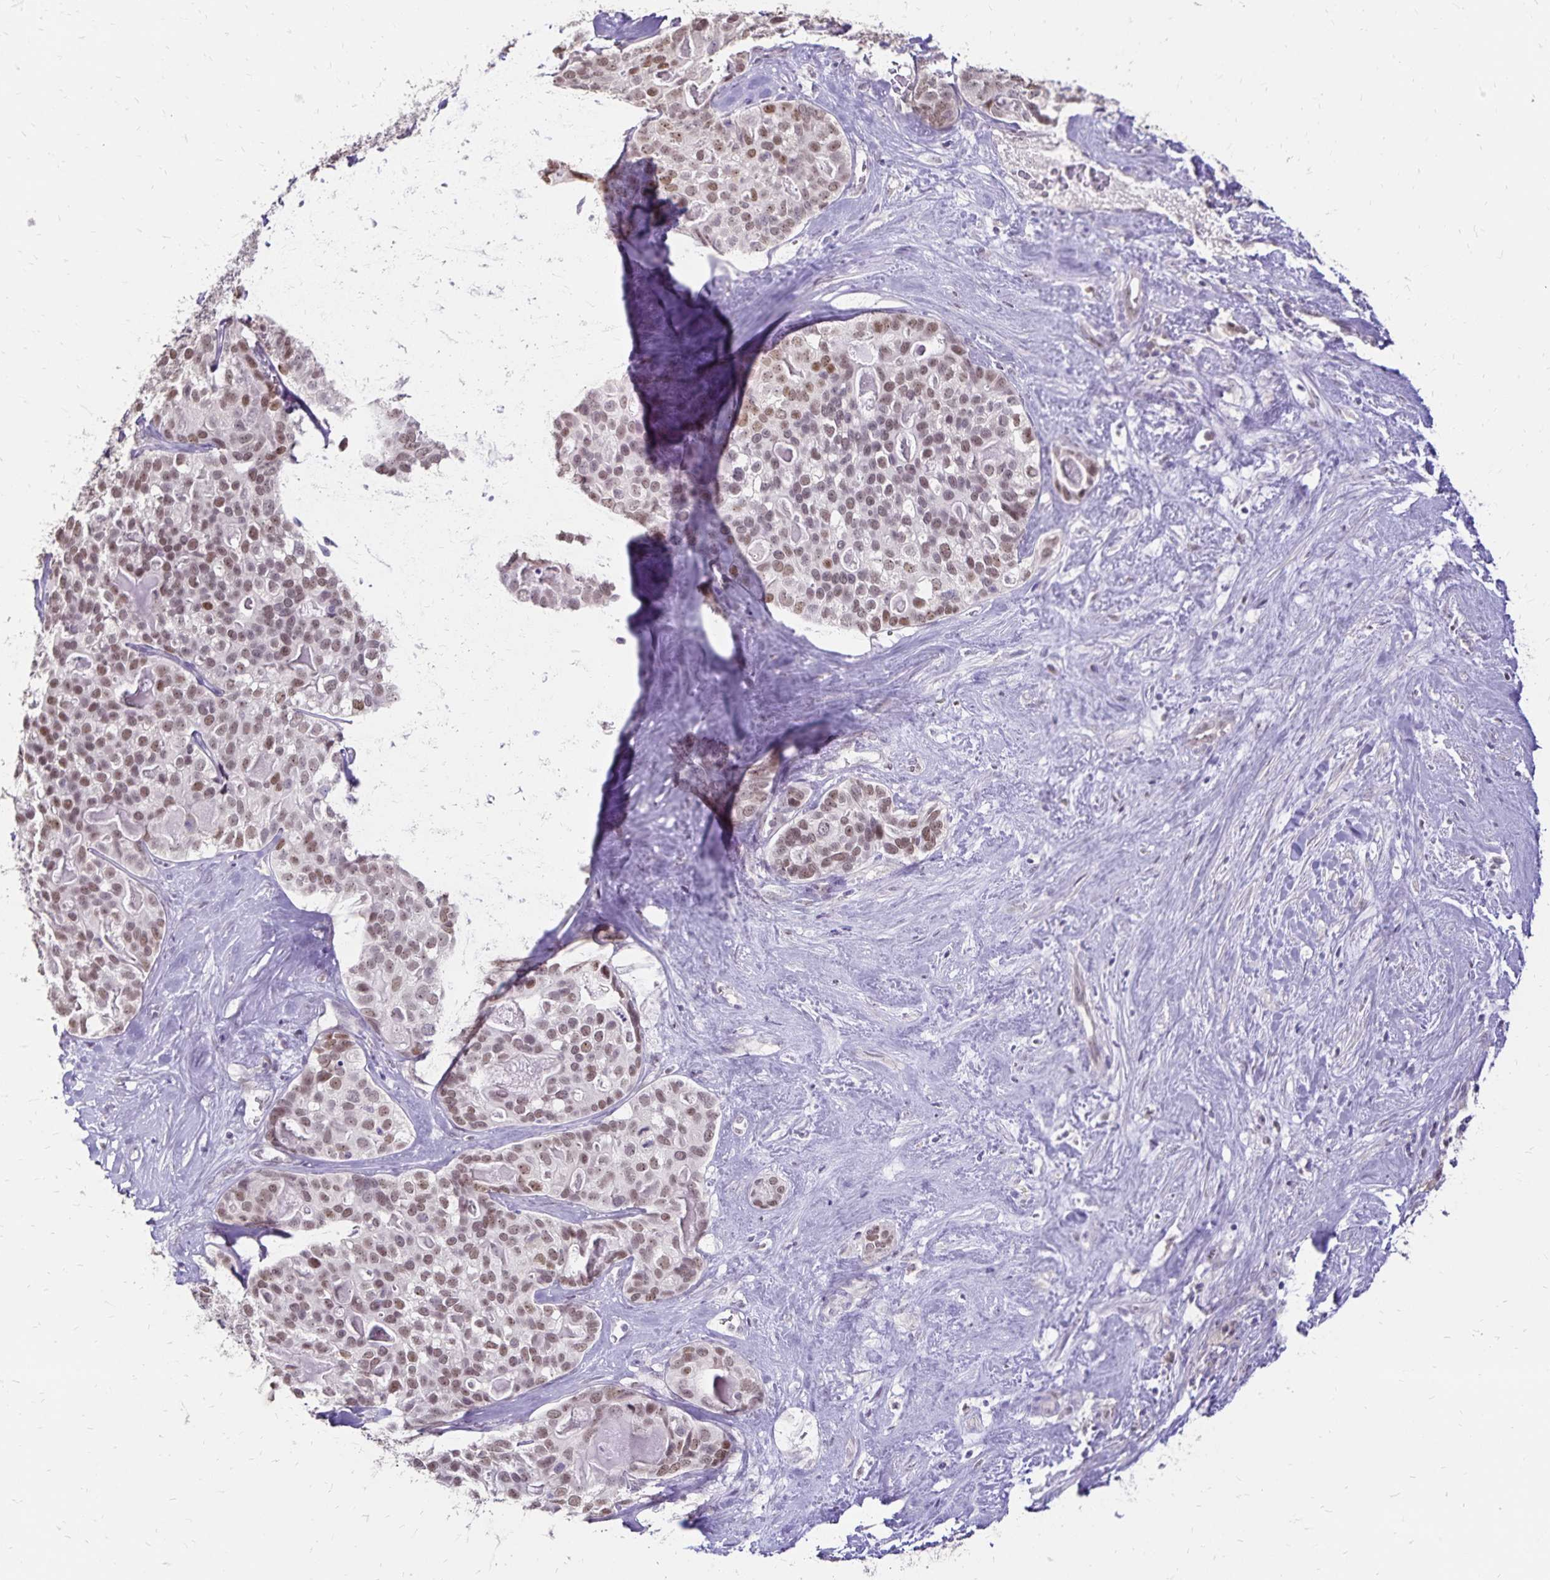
{"staining": {"intensity": "moderate", "quantity": ">75%", "location": "cytoplasmic/membranous"}, "tissue": "liver cancer", "cell_type": "Tumor cells", "image_type": "cancer", "snomed": [{"axis": "morphology", "description": "Cholangiocarcinoma"}, {"axis": "topography", "description": "Liver"}], "caption": "Immunohistochemical staining of human liver cancer (cholangiocarcinoma) exhibits medium levels of moderate cytoplasmic/membranous positivity in approximately >75% of tumor cells. Nuclei are stained in blue.", "gene": "POLB", "patient": {"sex": "male", "age": 56}}